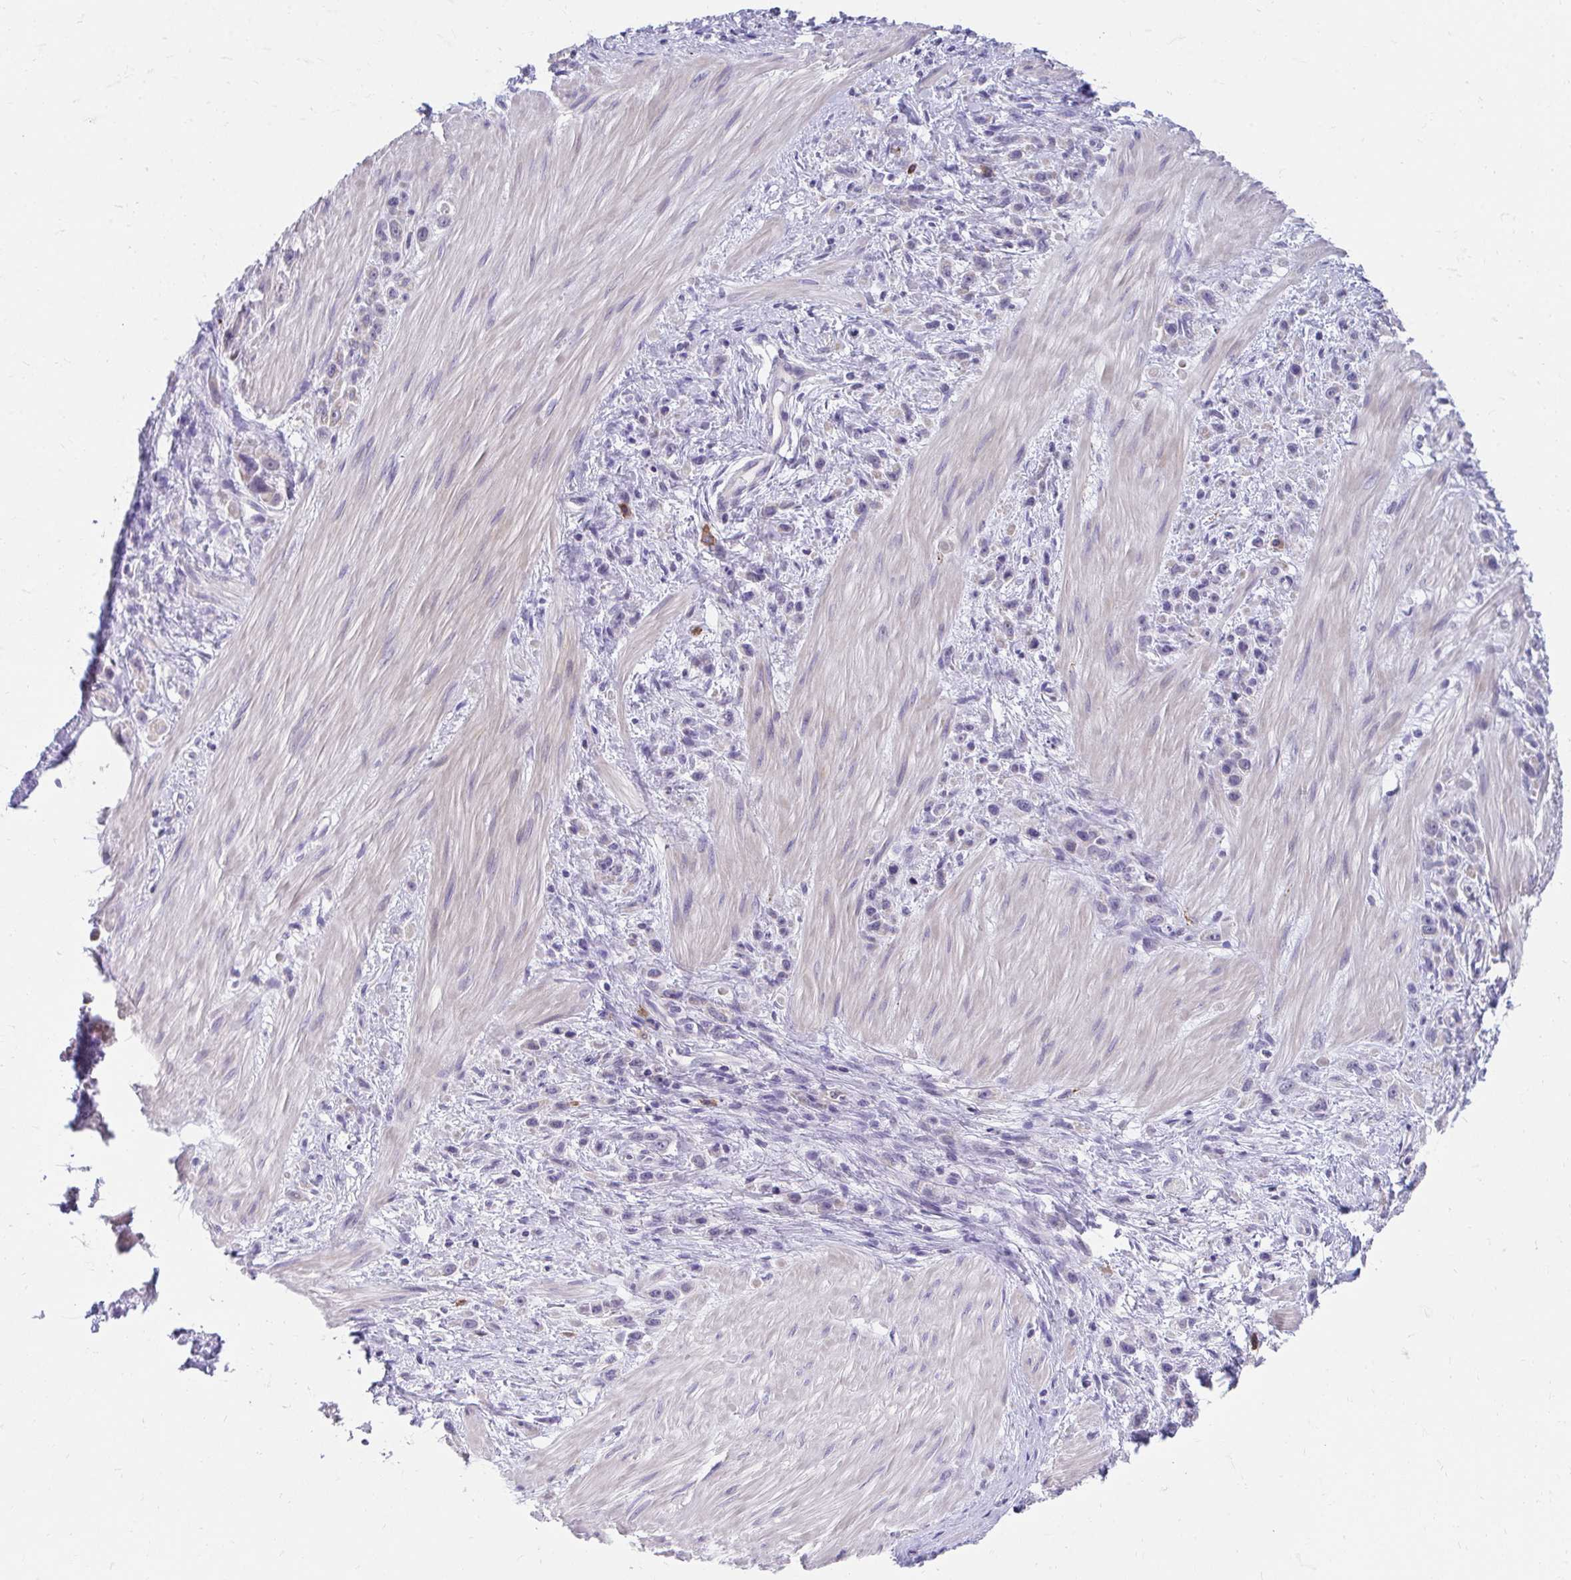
{"staining": {"intensity": "negative", "quantity": "none", "location": "none"}, "tissue": "stomach cancer", "cell_type": "Tumor cells", "image_type": "cancer", "snomed": [{"axis": "morphology", "description": "Adenocarcinoma, NOS"}, {"axis": "topography", "description": "Stomach"}], "caption": "Stomach cancer (adenocarcinoma) stained for a protein using IHC shows no expression tumor cells.", "gene": "SLAMF7", "patient": {"sex": "male", "age": 47}}